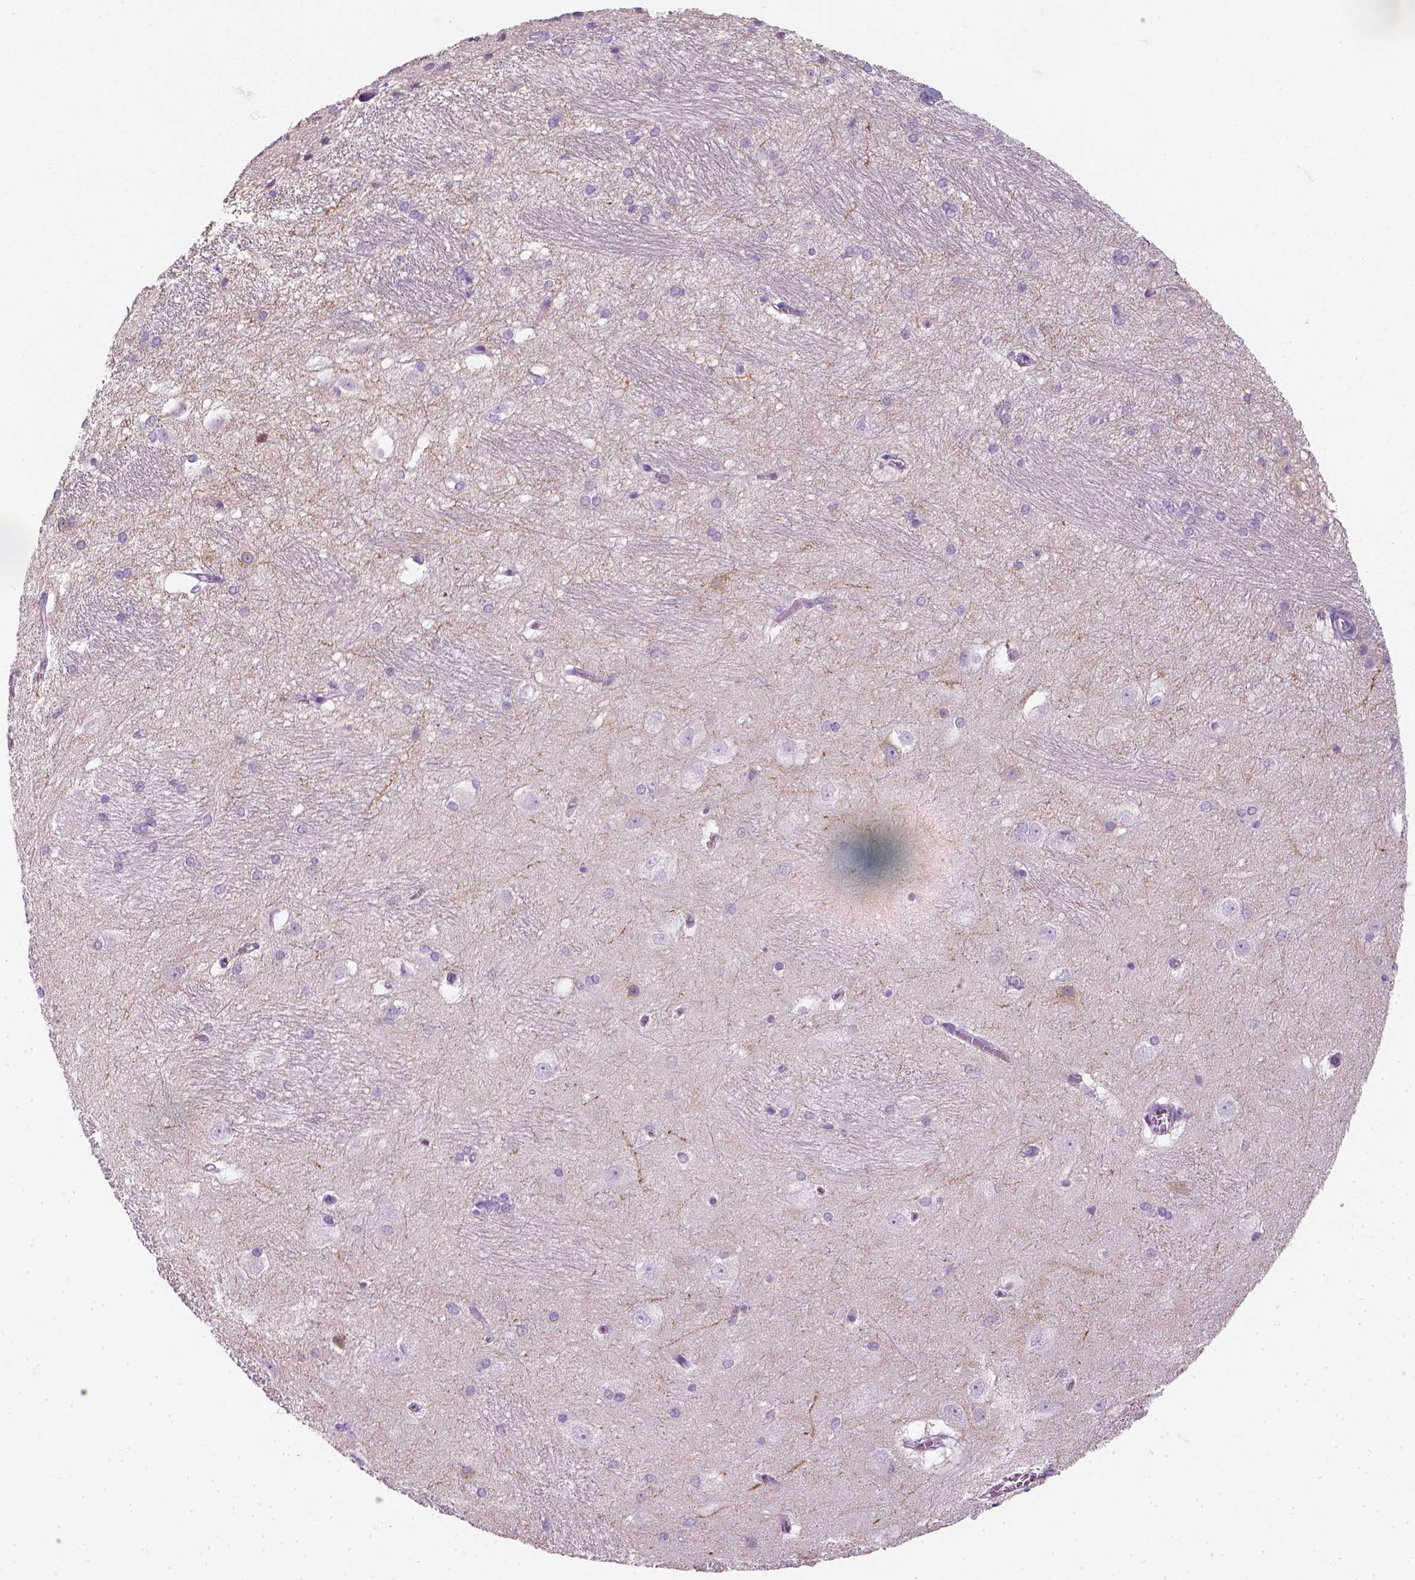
{"staining": {"intensity": "negative", "quantity": "none", "location": "none"}, "tissue": "hippocampus", "cell_type": "Glial cells", "image_type": "normal", "snomed": [{"axis": "morphology", "description": "Normal tissue, NOS"}, {"axis": "topography", "description": "Cerebral cortex"}, {"axis": "topography", "description": "Hippocampus"}], "caption": "High power microscopy histopathology image of an immunohistochemistry (IHC) image of unremarkable hippocampus, revealing no significant staining in glial cells.", "gene": "SLC12A5", "patient": {"sex": "female", "age": 19}}